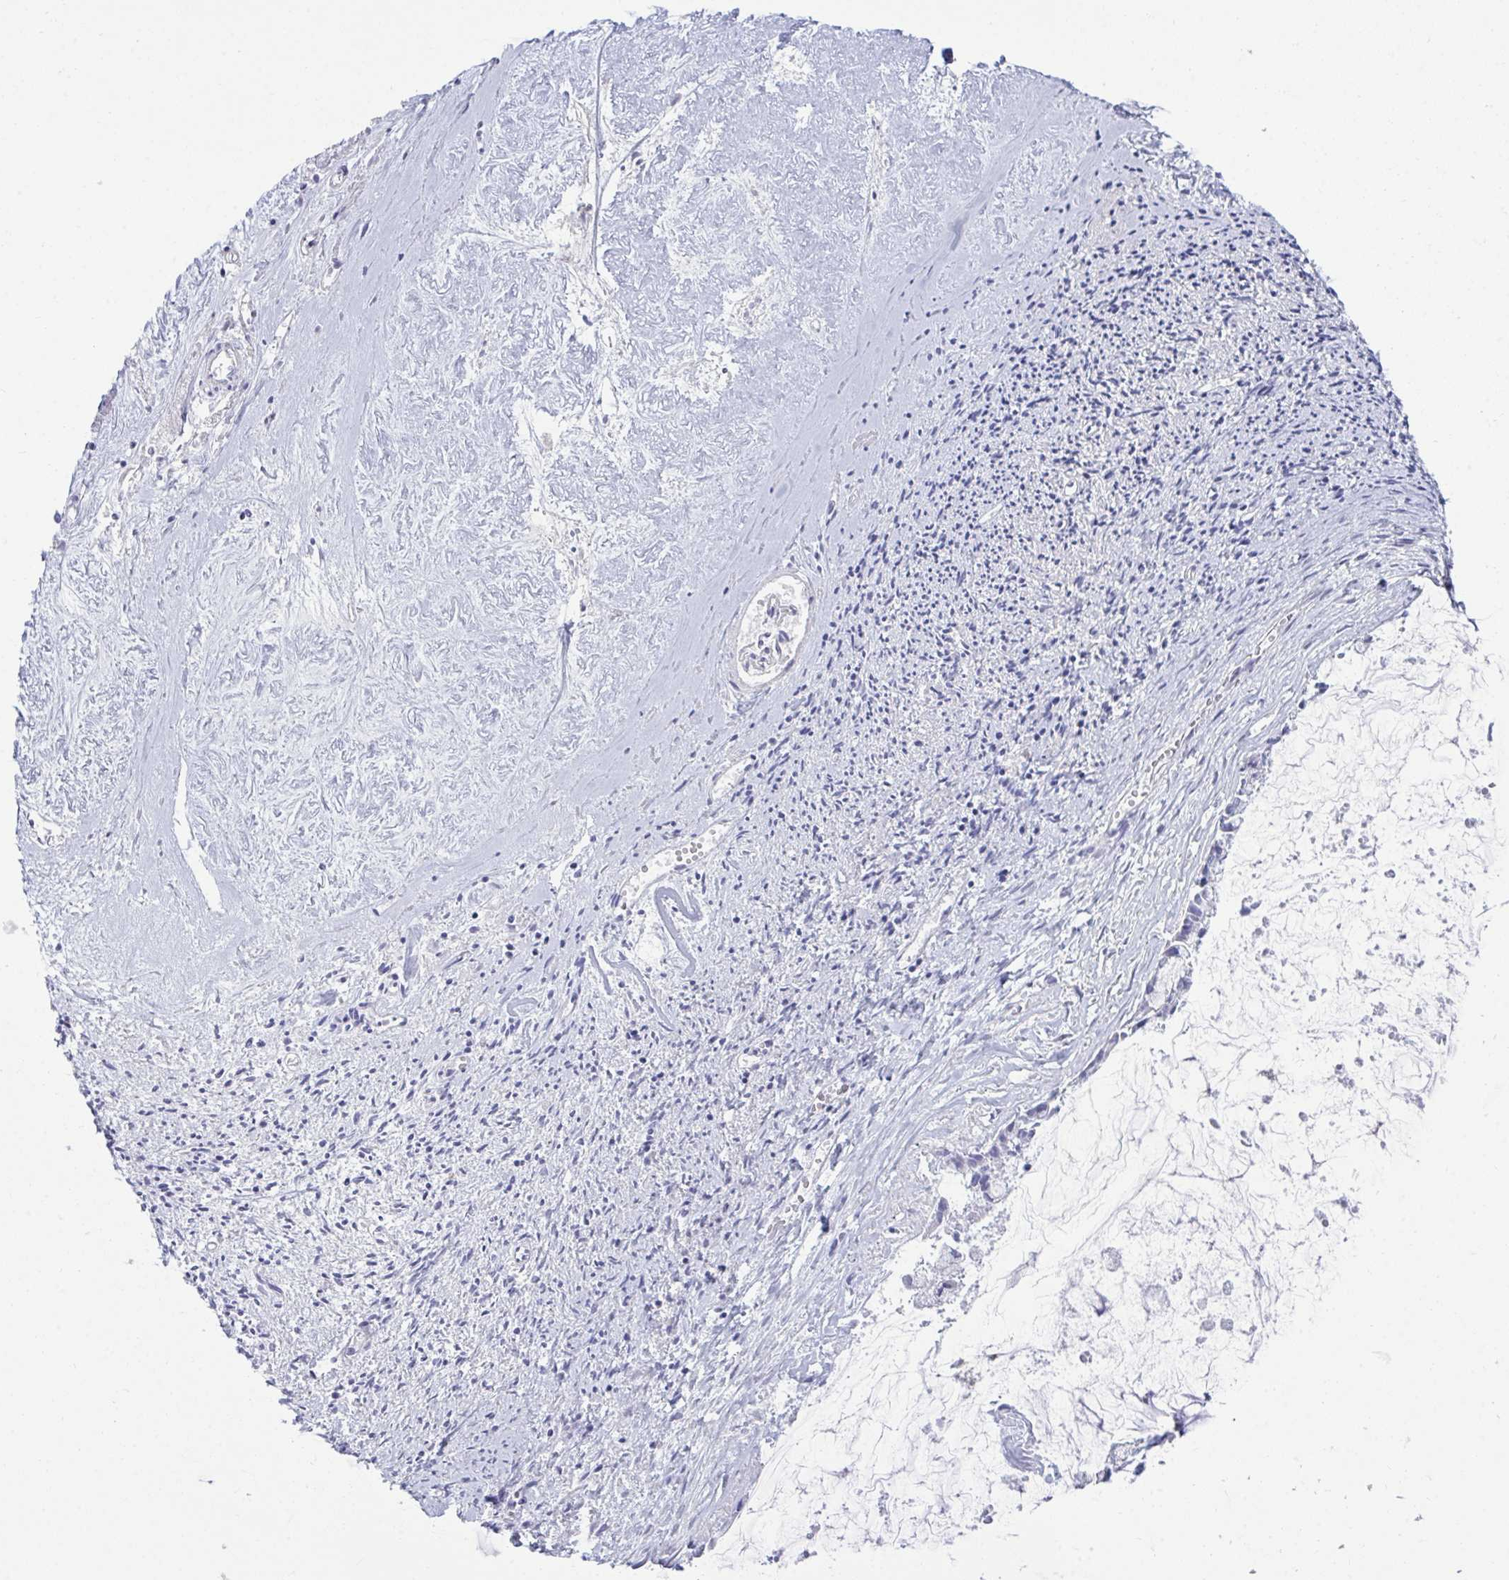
{"staining": {"intensity": "negative", "quantity": "none", "location": "none"}, "tissue": "ovarian cancer", "cell_type": "Tumor cells", "image_type": "cancer", "snomed": [{"axis": "morphology", "description": "Cystadenocarcinoma, mucinous, NOS"}, {"axis": "topography", "description": "Ovary"}], "caption": "The histopathology image demonstrates no significant expression in tumor cells of mucinous cystadenocarcinoma (ovarian).", "gene": "MED9", "patient": {"sex": "female", "age": 90}}